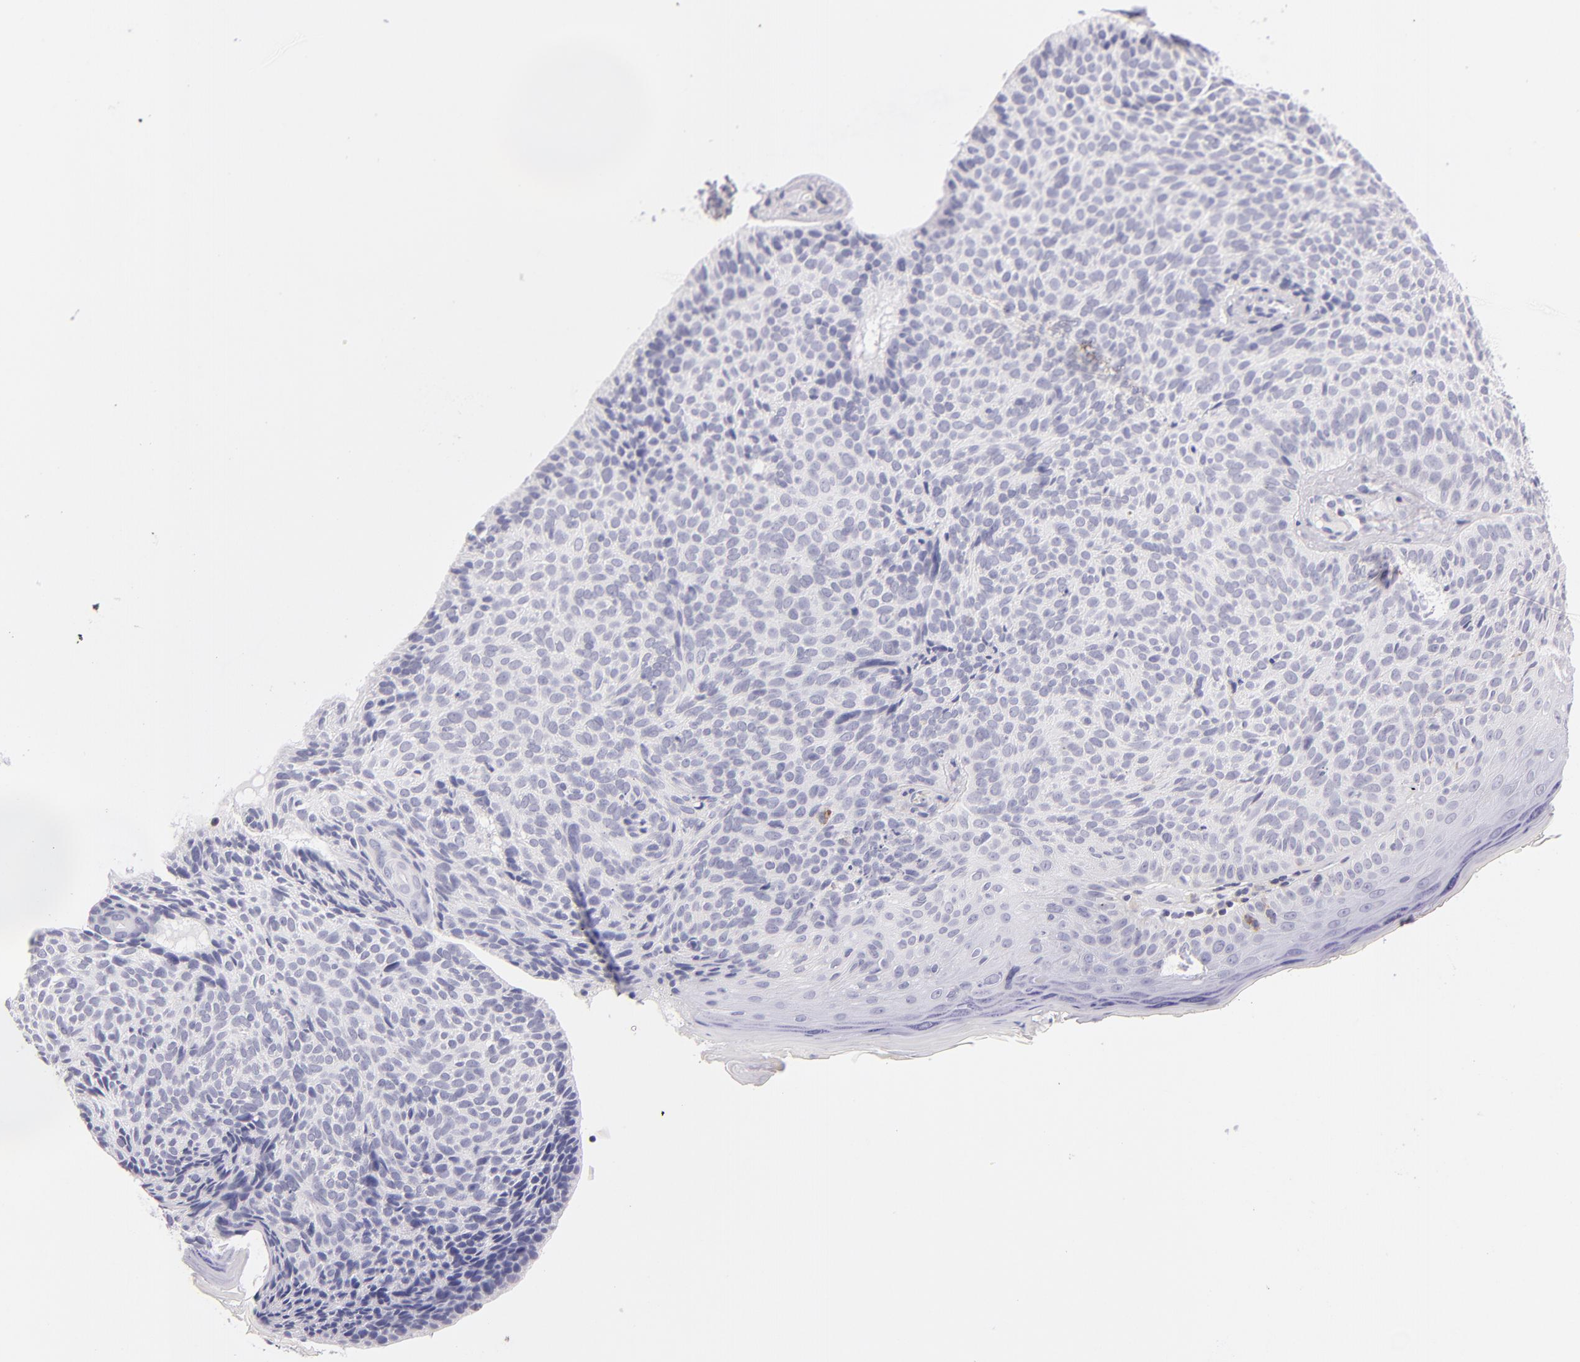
{"staining": {"intensity": "negative", "quantity": "none", "location": "none"}, "tissue": "skin cancer", "cell_type": "Tumor cells", "image_type": "cancer", "snomed": [{"axis": "morphology", "description": "Basal cell carcinoma"}, {"axis": "topography", "description": "Skin"}], "caption": "Skin basal cell carcinoma was stained to show a protein in brown. There is no significant positivity in tumor cells.", "gene": "CD48", "patient": {"sex": "female", "age": 78}}